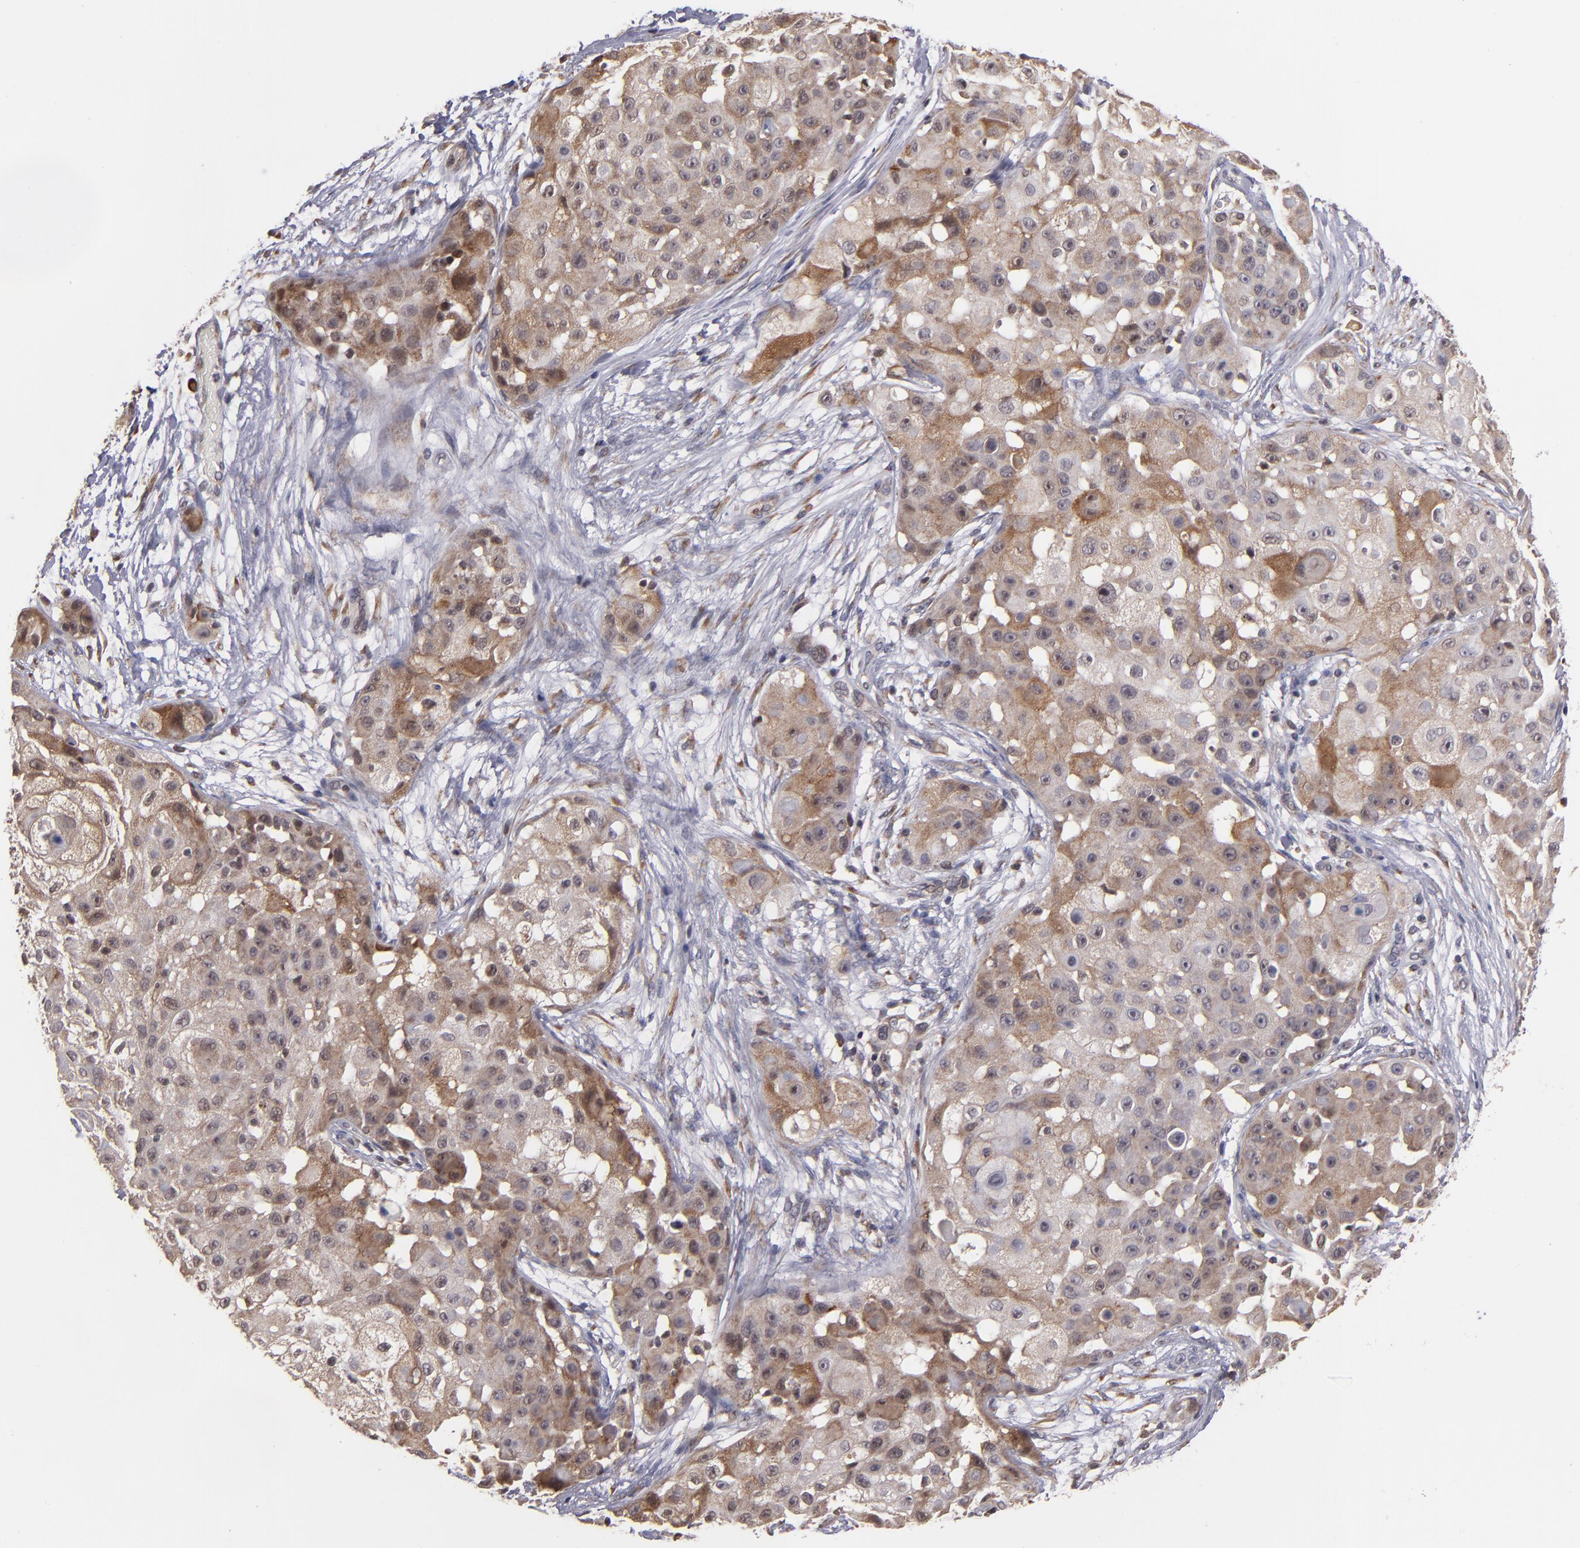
{"staining": {"intensity": "weak", "quantity": ">75%", "location": "cytoplasmic/membranous"}, "tissue": "skin cancer", "cell_type": "Tumor cells", "image_type": "cancer", "snomed": [{"axis": "morphology", "description": "Squamous cell carcinoma, NOS"}, {"axis": "topography", "description": "Skin"}], "caption": "There is low levels of weak cytoplasmic/membranous positivity in tumor cells of skin cancer, as demonstrated by immunohistochemical staining (brown color).", "gene": "CASP1", "patient": {"sex": "female", "age": 57}}